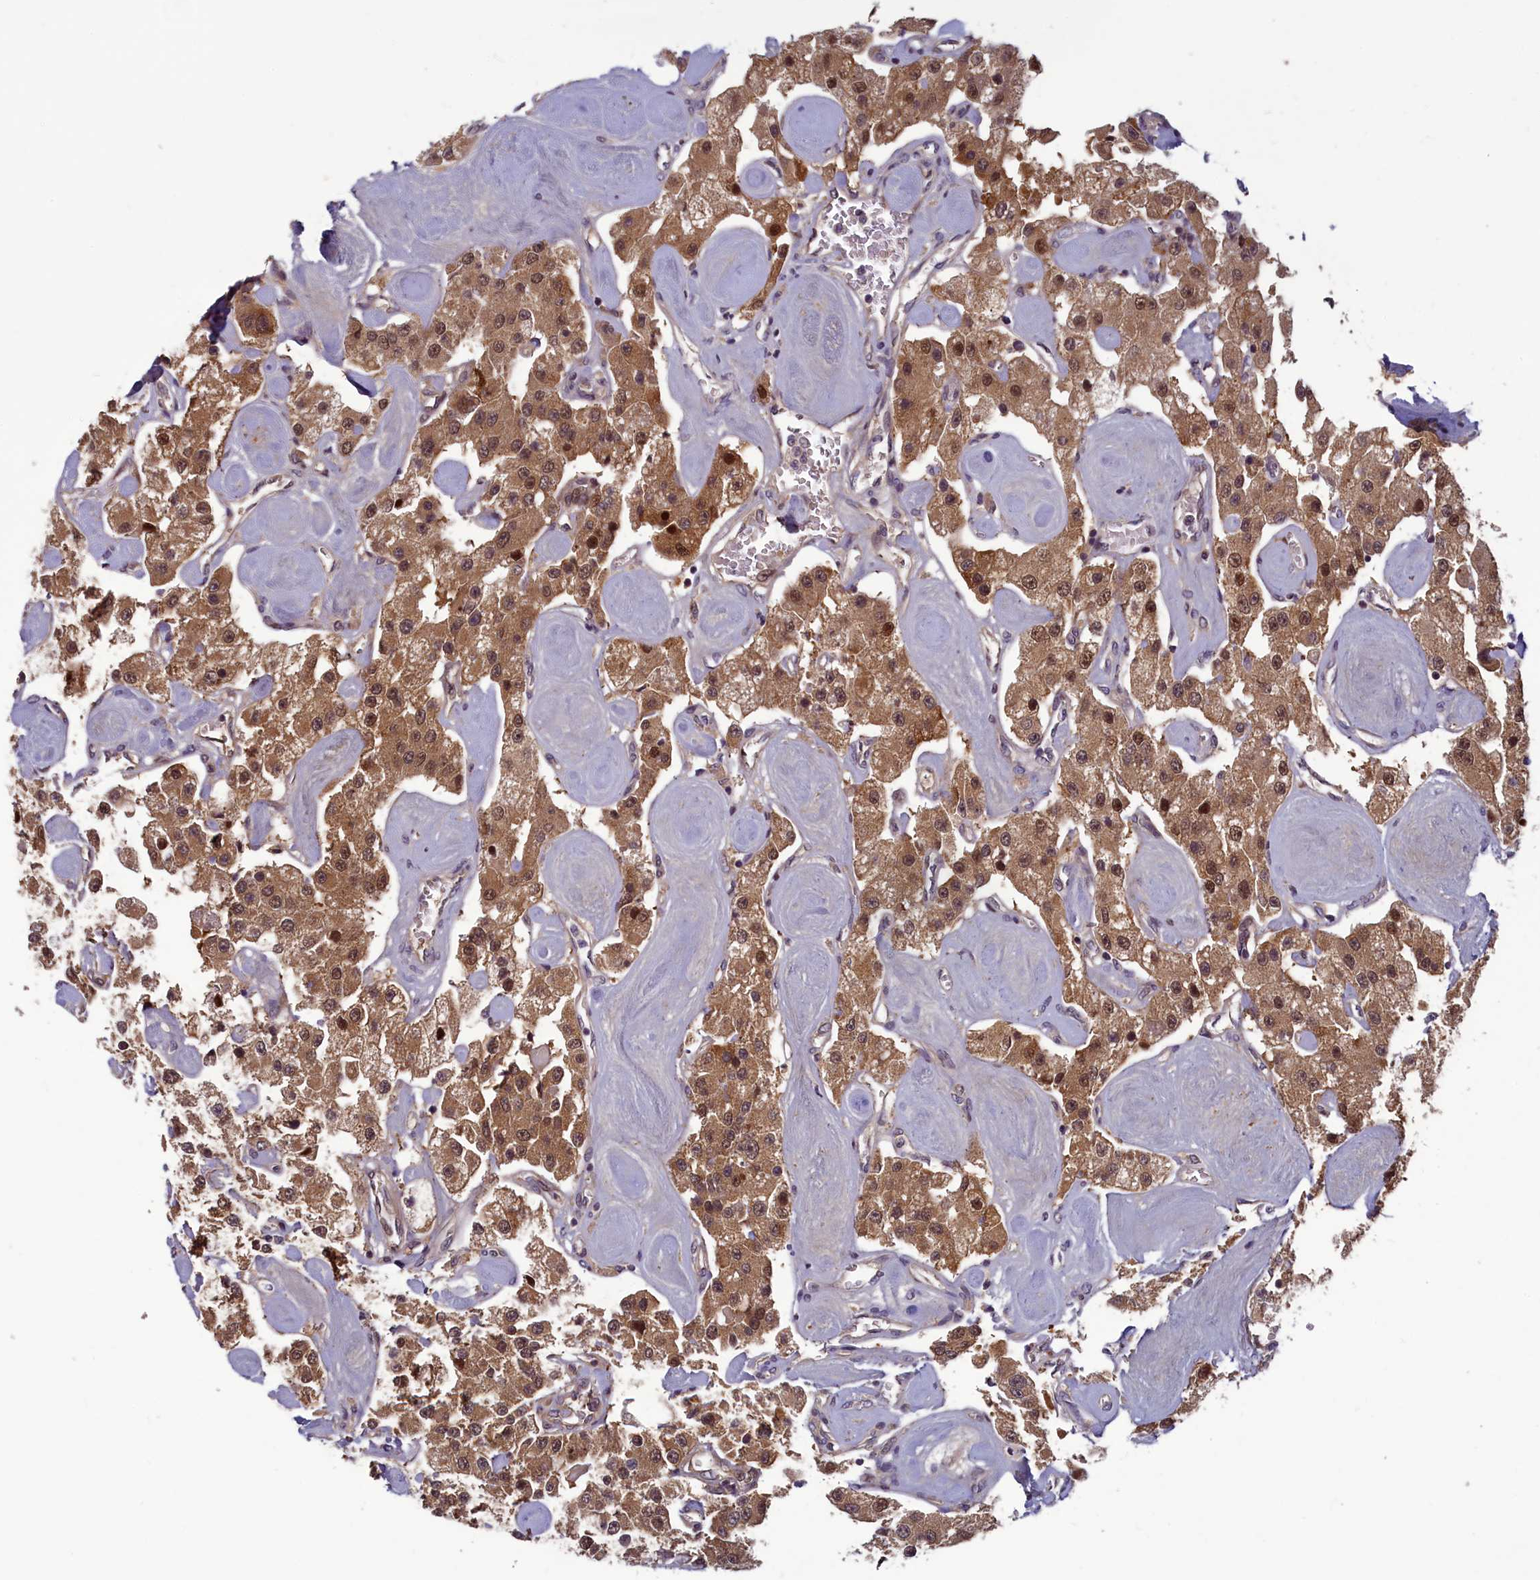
{"staining": {"intensity": "moderate", "quantity": ">75%", "location": "cytoplasmic/membranous,nuclear"}, "tissue": "carcinoid", "cell_type": "Tumor cells", "image_type": "cancer", "snomed": [{"axis": "morphology", "description": "Carcinoid, malignant, NOS"}, {"axis": "topography", "description": "Pancreas"}], "caption": "DAB (3,3'-diaminobenzidine) immunohistochemical staining of carcinoid displays moderate cytoplasmic/membranous and nuclear protein staining in approximately >75% of tumor cells. Using DAB (3,3'-diaminobenzidine) (brown) and hematoxylin (blue) stains, captured at high magnification using brightfield microscopy.", "gene": "CCDC15", "patient": {"sex": "male", "age": 41}}